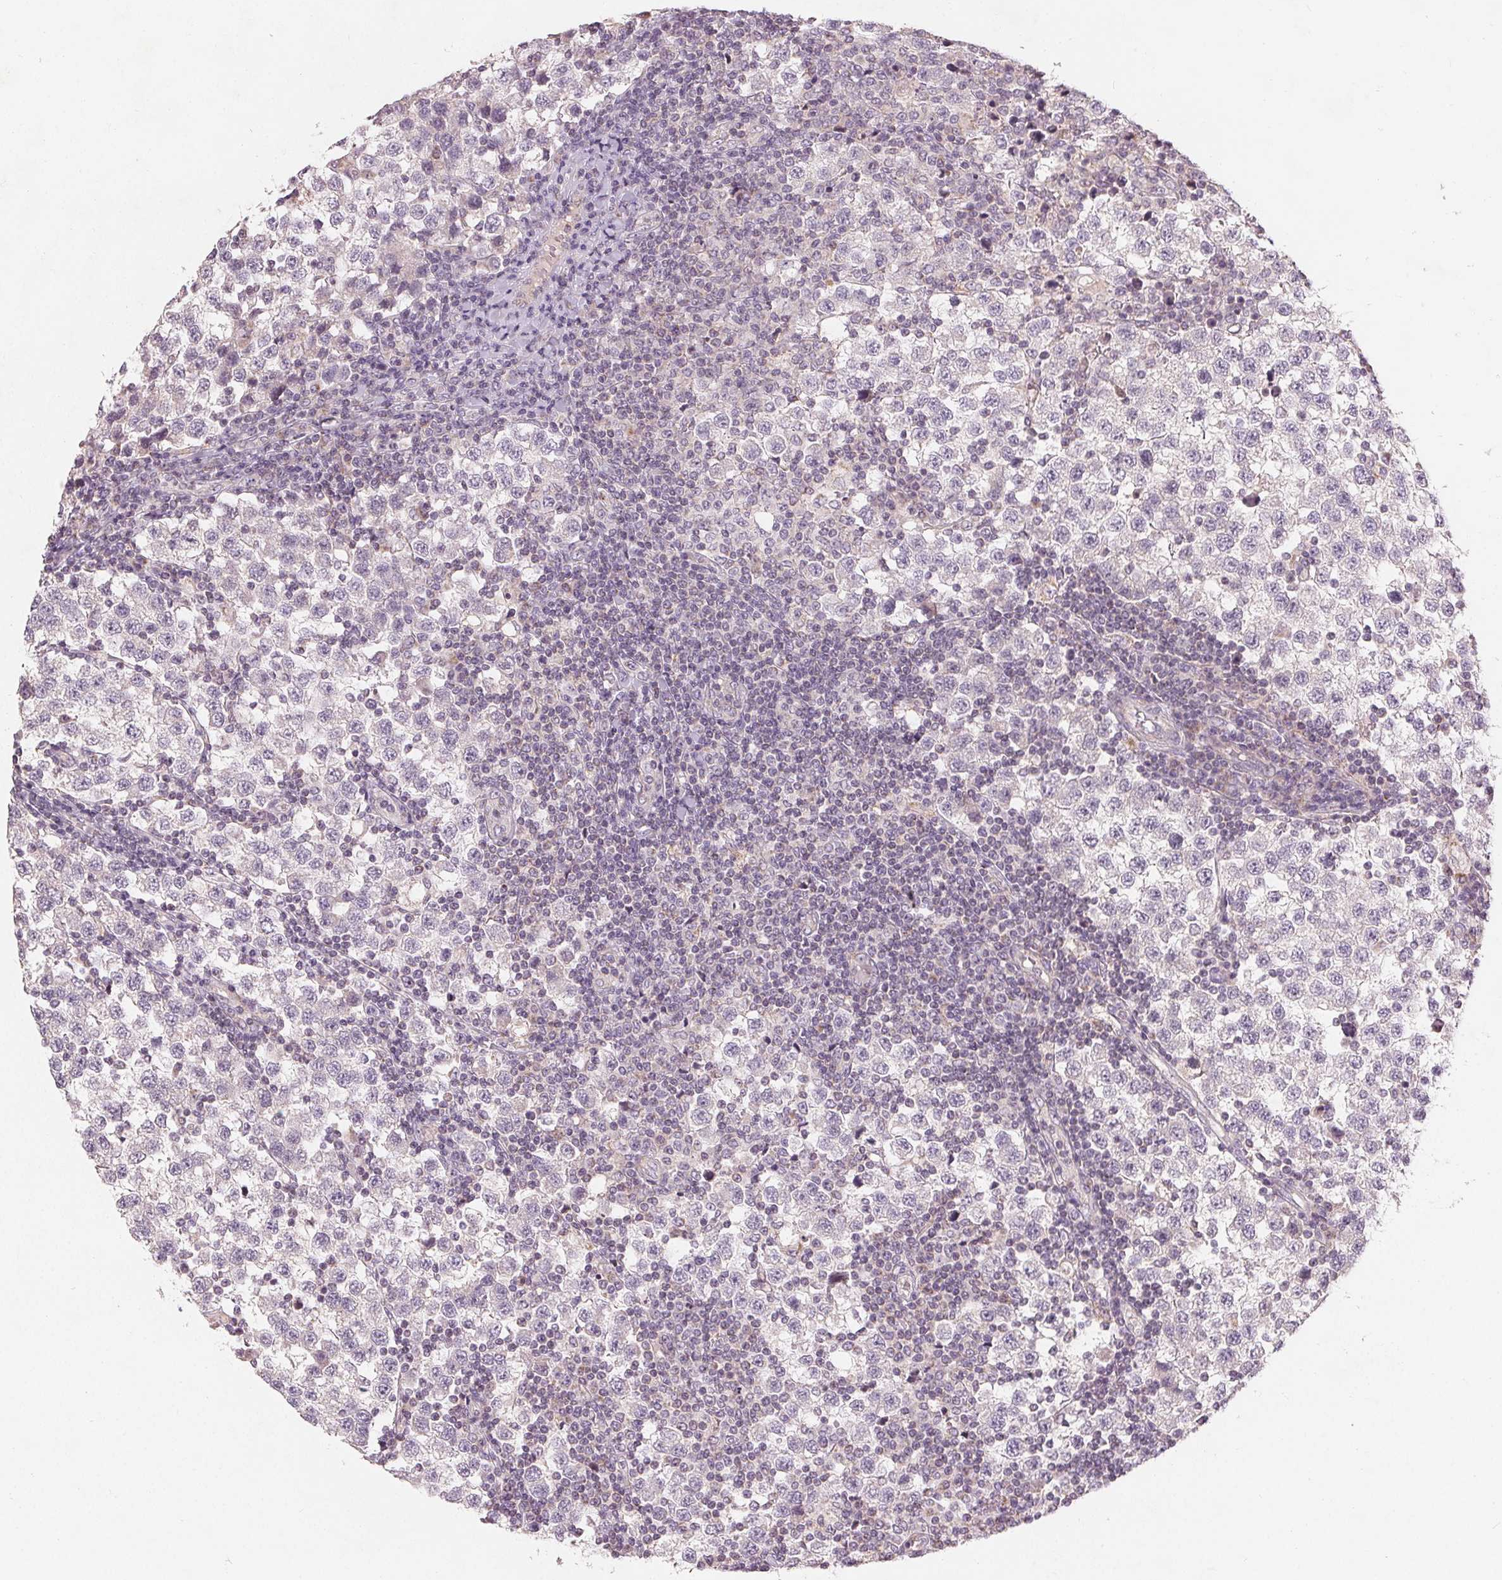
{"staining": {"intensity": "negative", "quantity": "none", "location": "none"}, "tissue": "testis cancer", "cell_type": "Tumor cells", "image_type": "cancer", "snomed": [{"axis": "morphology", "description": "Seminoma, NOS"}, {"axis": "topography", "description": "Testis"}], "caption": "A high-resolution histopathology image shows IHC staining of testis seminoma, which reveals no significant staining in tumor cells. (DAB immunohistochemistry visualized using brightfield microscopy, high magnification).", "gene": "TRIM60", "patient": {"sex": "male", "age": 34}}